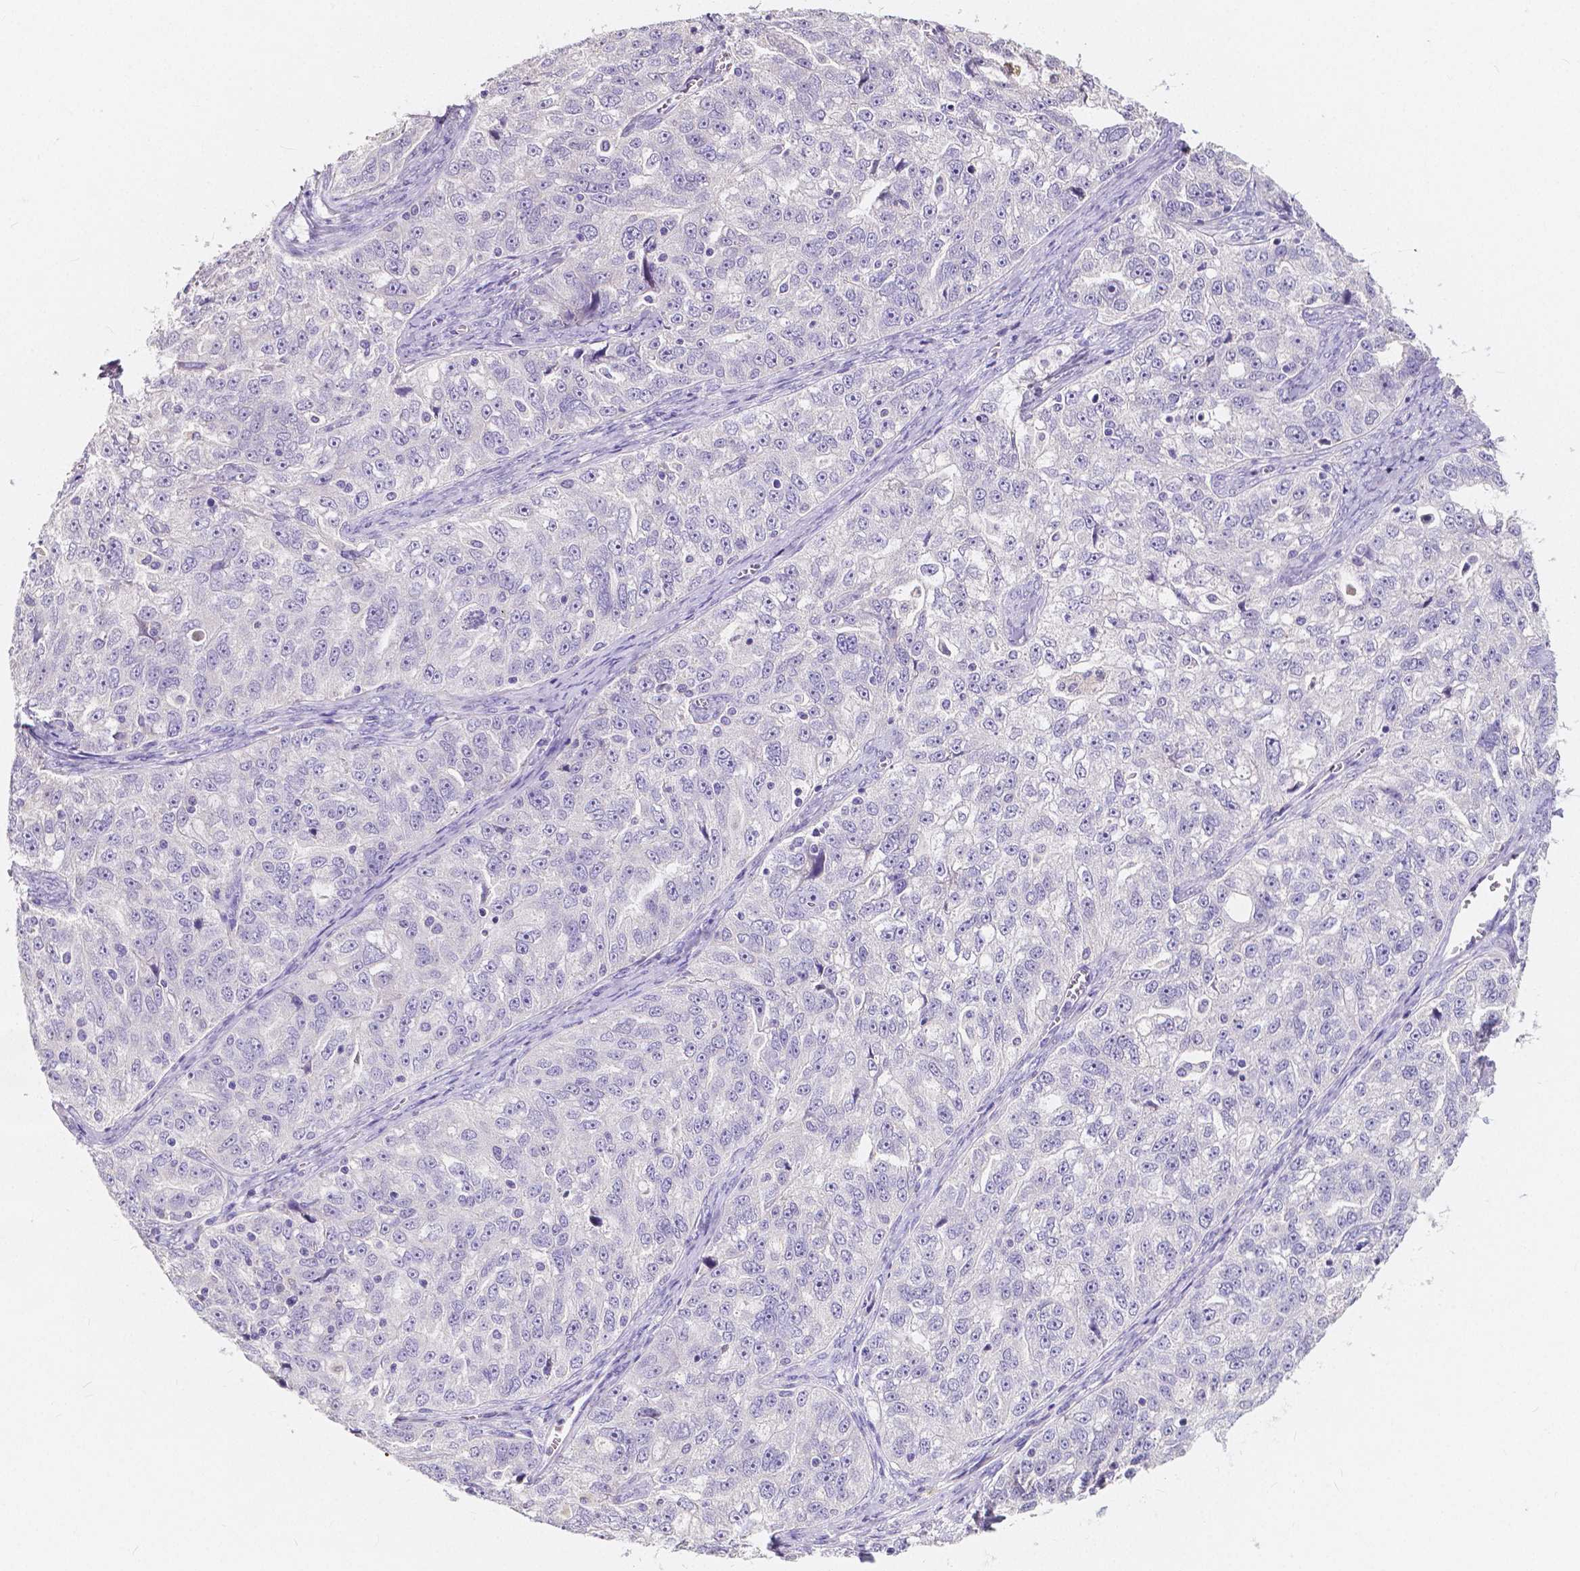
{"staining": {"intensity": "negative", "quantity": "none", "location": "none"}, "tissue": "ovarian cancer", "cell_type": "Tumor cells", "image_type": "cancer", "snomed": [{"axis": "morphology", "description": "Cystadenocarcinoma, serous, NOS"}, {"axis": "topography", "description": "Ovary"}], "caption": "This micrograph is of ovarian cancer stained with immunohistochemistry (IHC) to label a protein in brown with the nuclei are counter-stained blue. There is no staining in tumor cells.", "gene": "ACP5", "patient": {"sex": "female", "age": 51}}